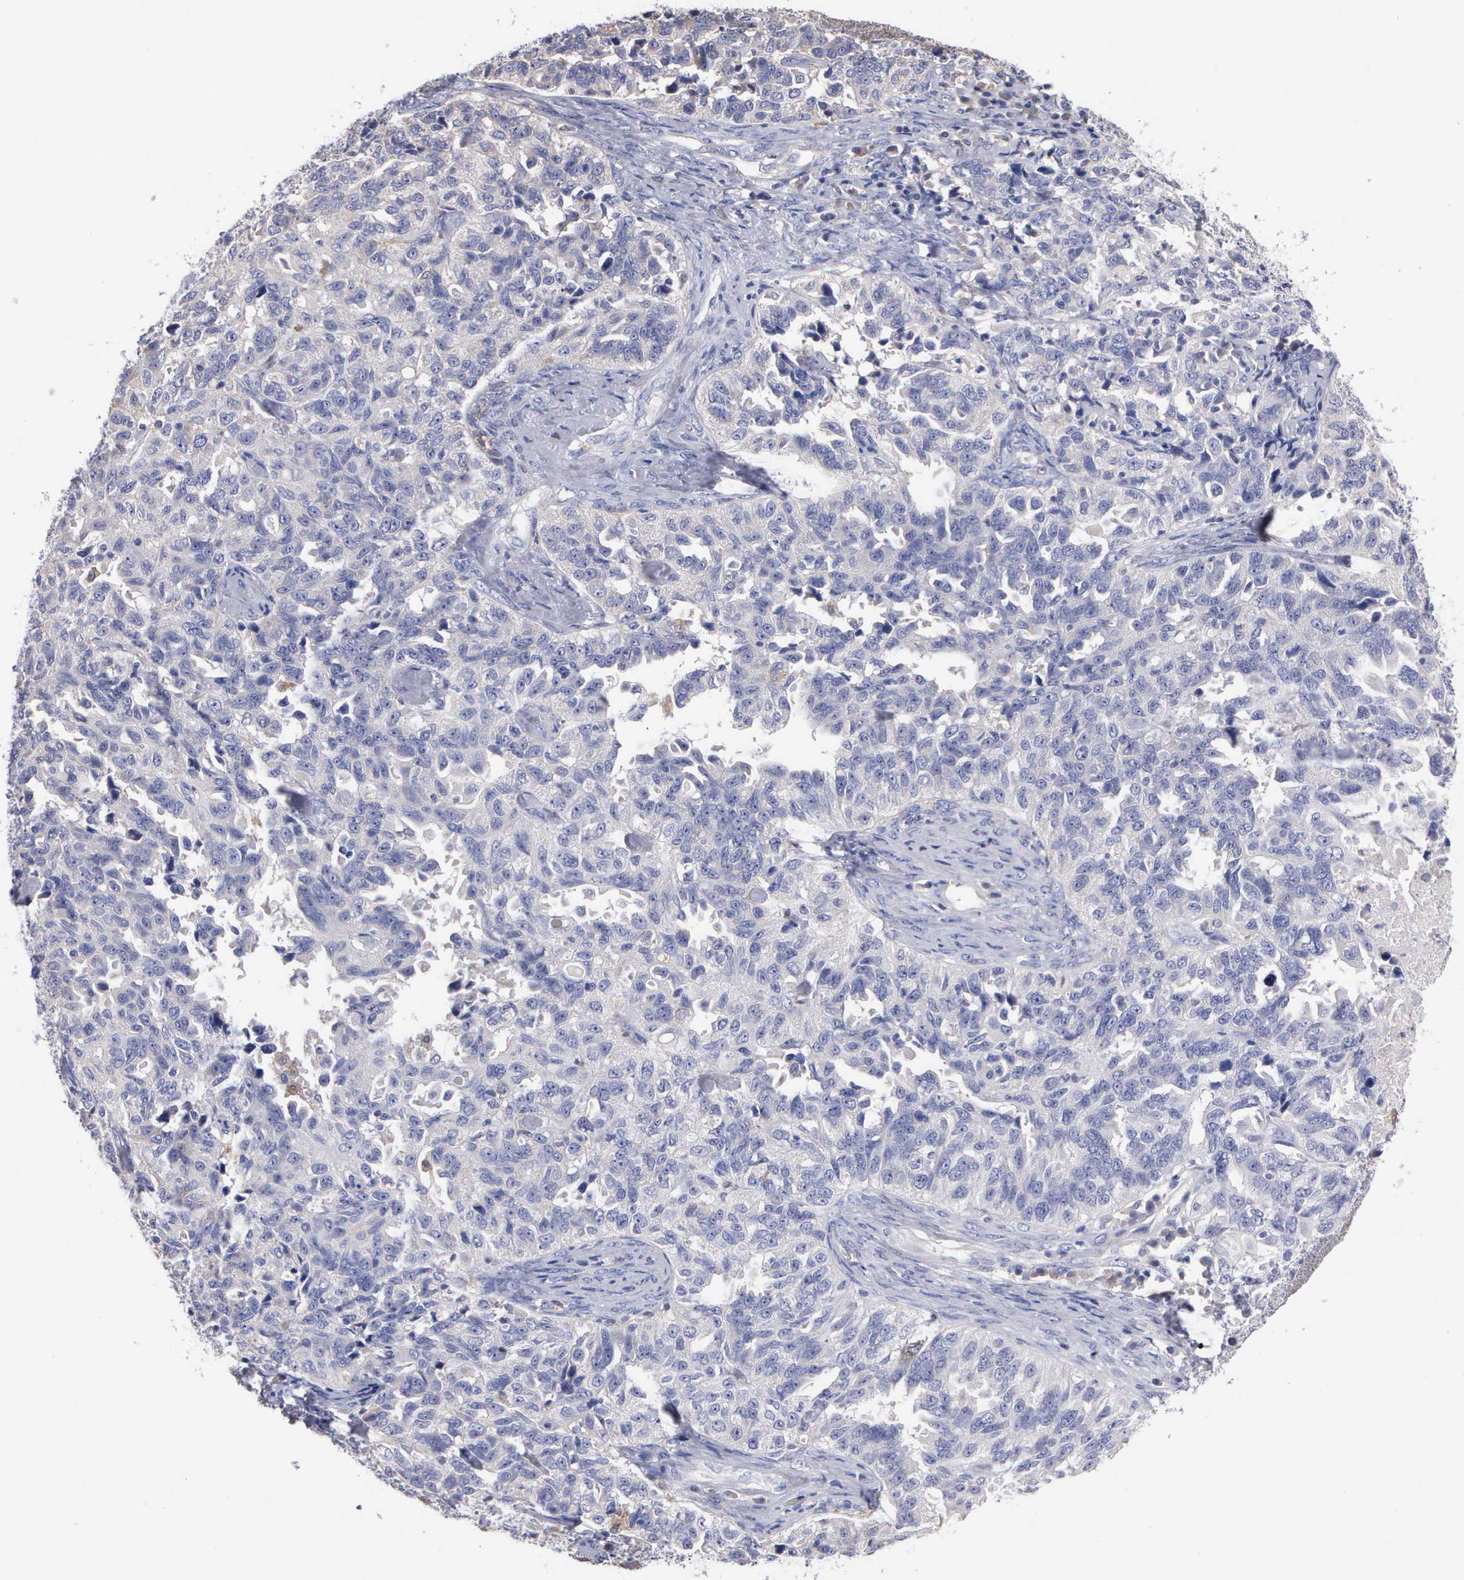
{"staining": {"intensity": "negative", "quantity": "none", "location": "none"}, "tissue": "ovarian cancer", "cell_type": "Tumor cells", "image_type": "cancer", "snomed": [{"axis": "morphology", "description": "Cystadenocarcinoma, serous, NOS"}, {"axis": "topography", "description": "Ovary"}], "caption": "Human serous cystadenocarcinoma (ovarian) stained for a protein using immunohistochemistry (IHC) demonstrates no staining in tumor cells.", "gene": "PTGS2", "patient": {"sex": "female", "age": 82}}